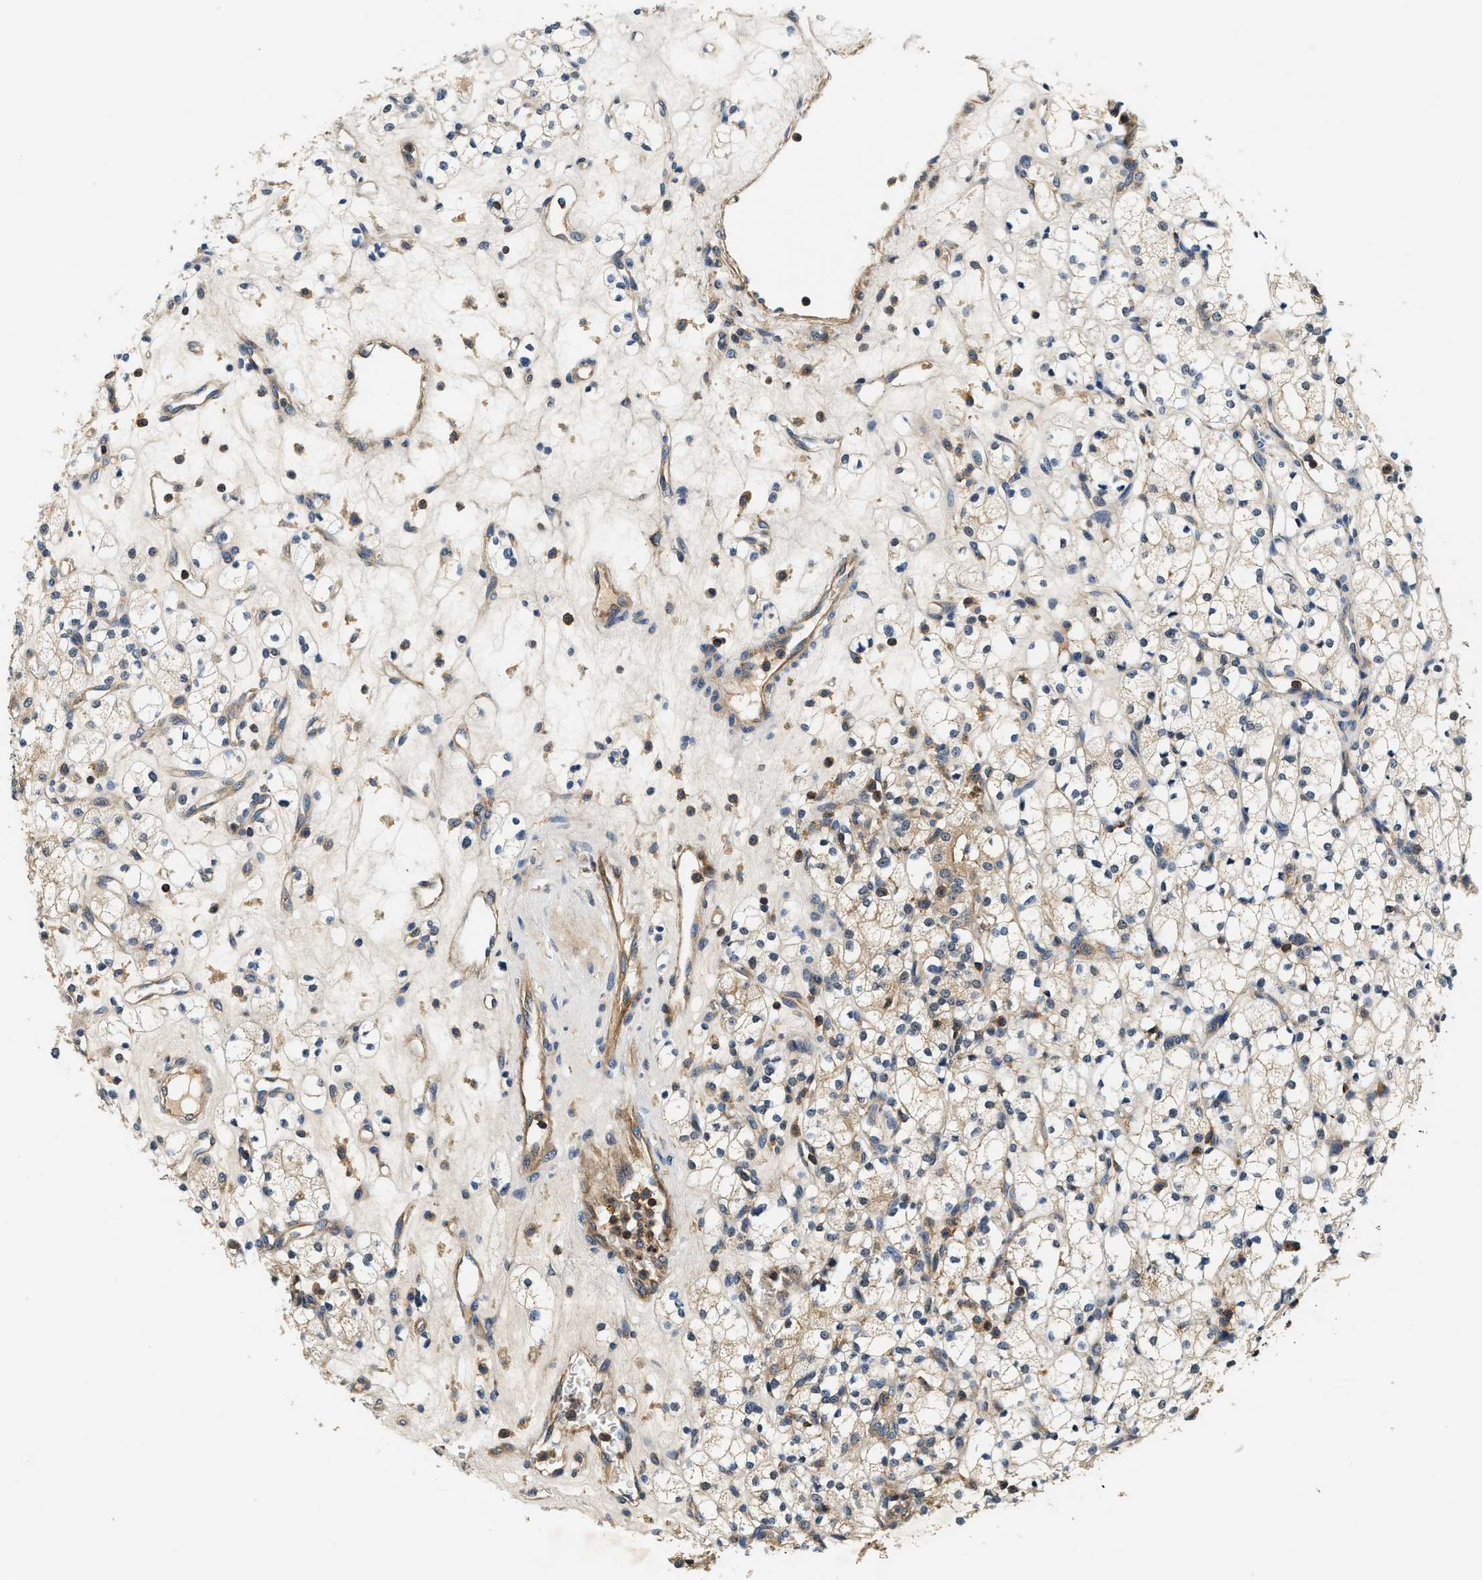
{"staining": {"intensity": "weak", "quantity": "25%-75%", "location": "cytoplasmic/membranous"}, "tissue": "renal cancer", "cell_type": "Tumor cells", "image_type": "cancer", "snomed": [{"axis": "morphology", "description": "Adenocarcinoma, NOS"}, {"axis": "topography", "description": "Kidney"}], "caption": "Immunohistochemistry (IHC) (DAB (3,3'-diaminobenzidine)) staining of human renal adenocarcinoma displays weak cytoplasmic/membranous protein positivity in about 25%-75% of tumor cells. The staining is performed using DAB (3,3'-diaminobenzidine) brown chromogen to label protein expression. The nuclei are counter-stained blue using hematoxylin.", "gene": "SAMD9", "patient": {"sex": "male", "age": 77}}